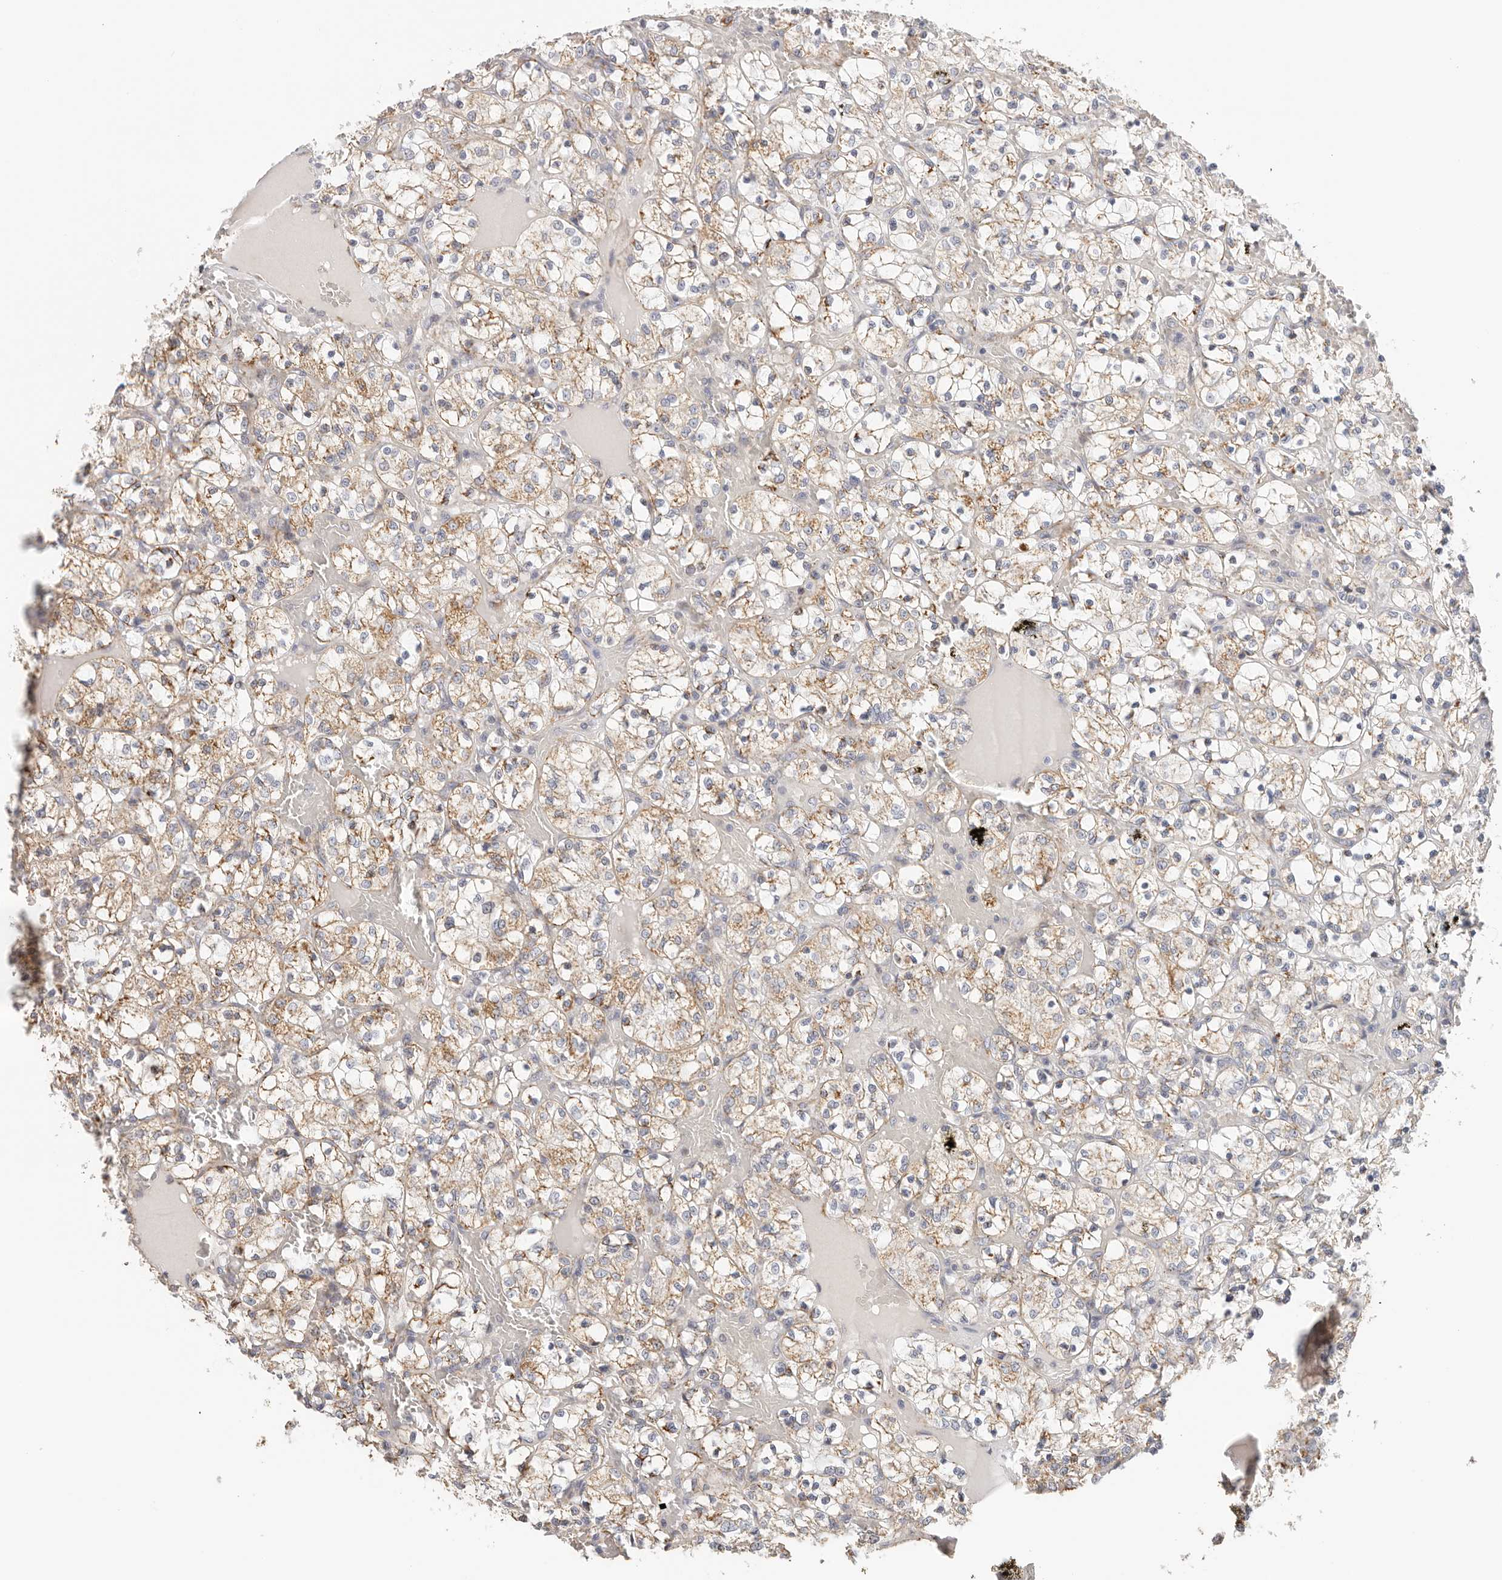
{"staining": {"intensity": "moderate", "quantity": "25%-75%", "location": "cytoplasmic/membranous"}, "tissue": "renal cancer", "cell_type": "Tumor cells", "image_type": "cancer", "snomed": [{"axis": "morphology", "description": "Adenocarcinoma, NOS"}, {"axis": "topography", "description": "Kidney"}], "caption": "This is an image of IHC staining of adenocarcinoma (renal), which shows moderate staining in the cytoplasmic/membranous of tumor cells.", "gene": "AFDN", "patient": {"sex": "female", "age": 69}}